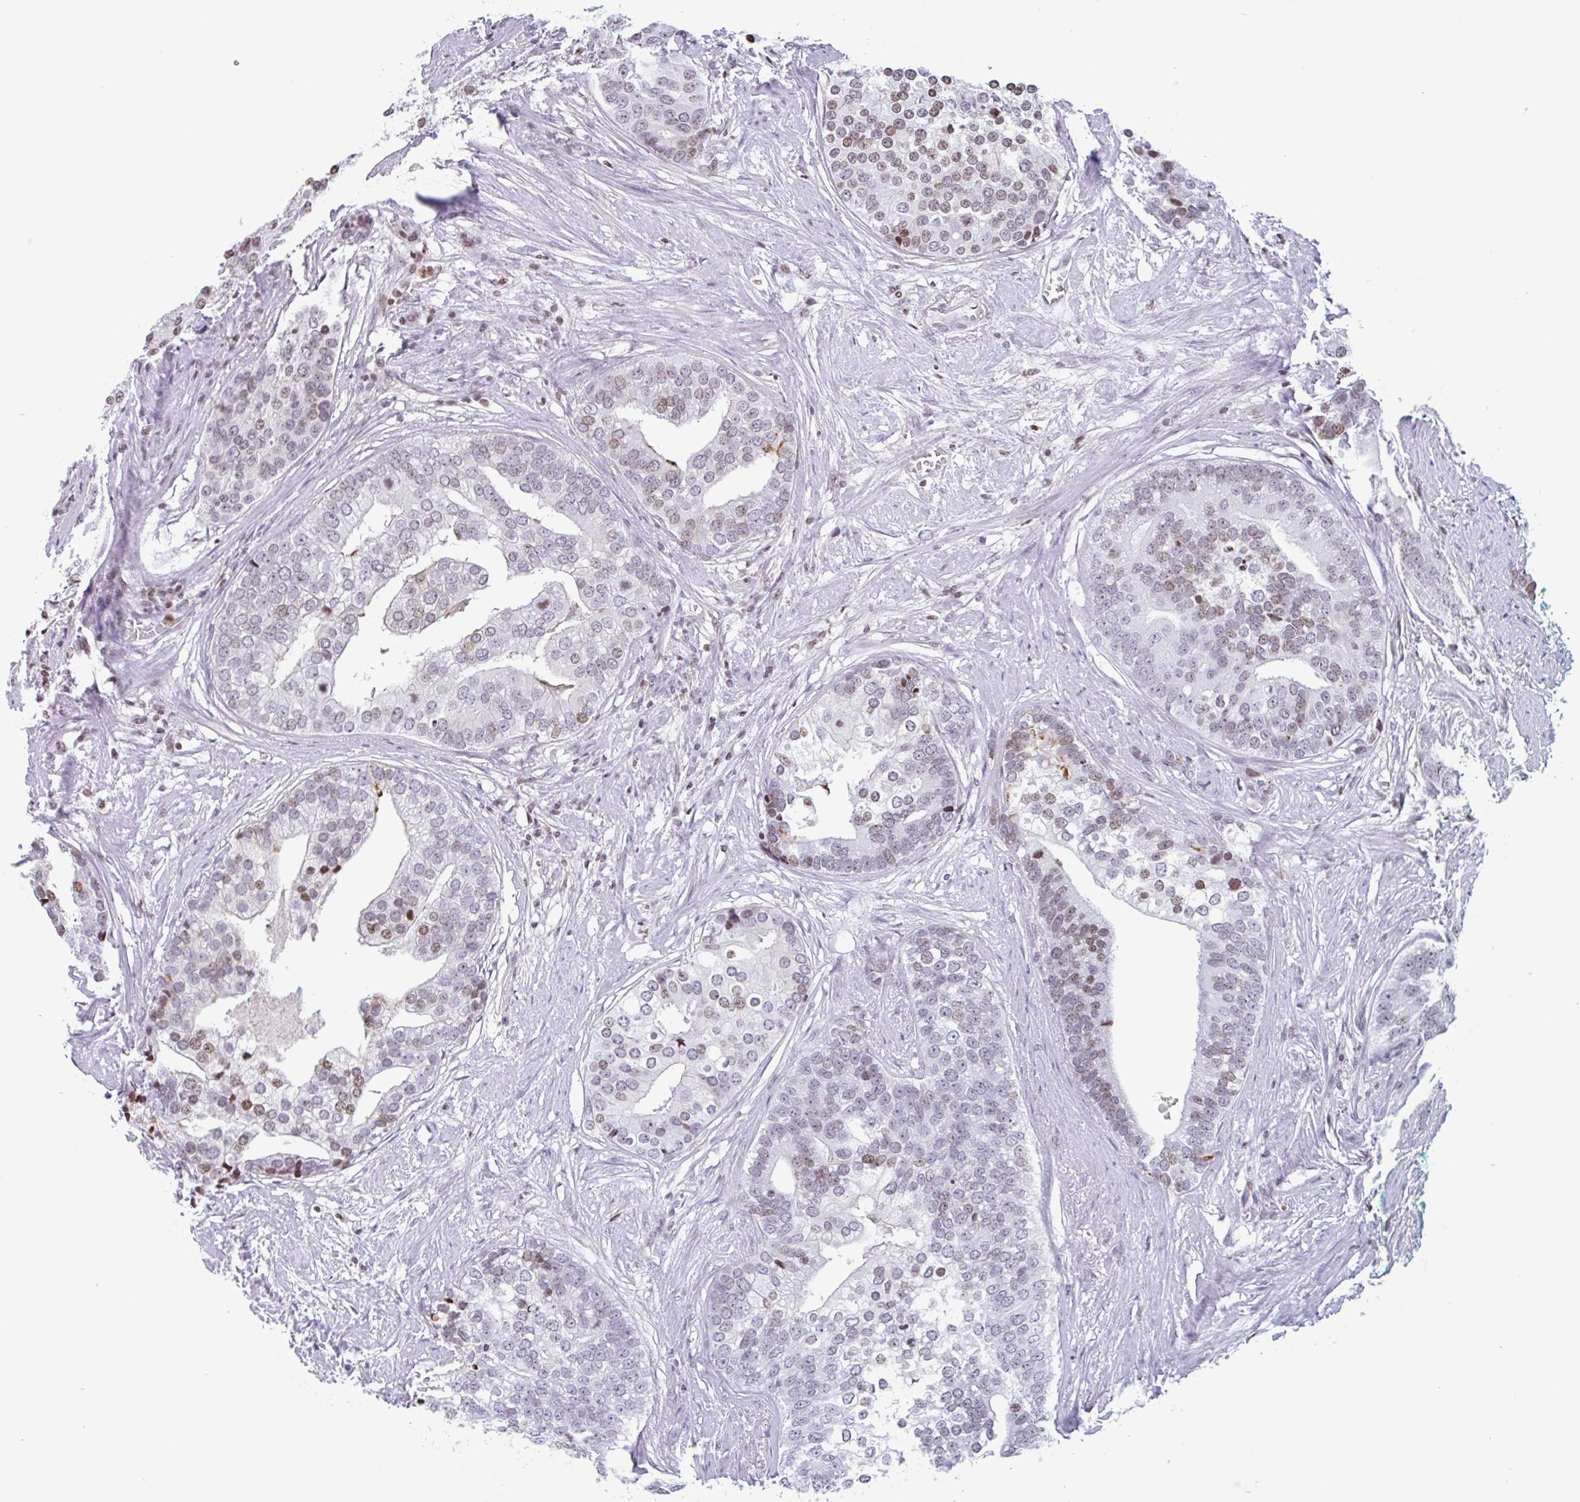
{"staining": {"intensity": "moderate", "quantity": "25%-75%", "location": "nuclear"}, "tissue": "prostate cancer", "cell_type": "Tumor cells", "image_type": "cancer", "snomed": [{"axis": "morphology", "description": "Adenocarcinoma, High grade"}, {"axis": "topography", "description": "Prostate"}], "caption": "Tumor cells reveal medium levels of moderate nuclear positivity in approximately 25%-75% of cells in prostate cancer (adenocarcinoma (high-grade)).", "gene": "NOL6", "patient": {"sex": "male", "age": 62}}